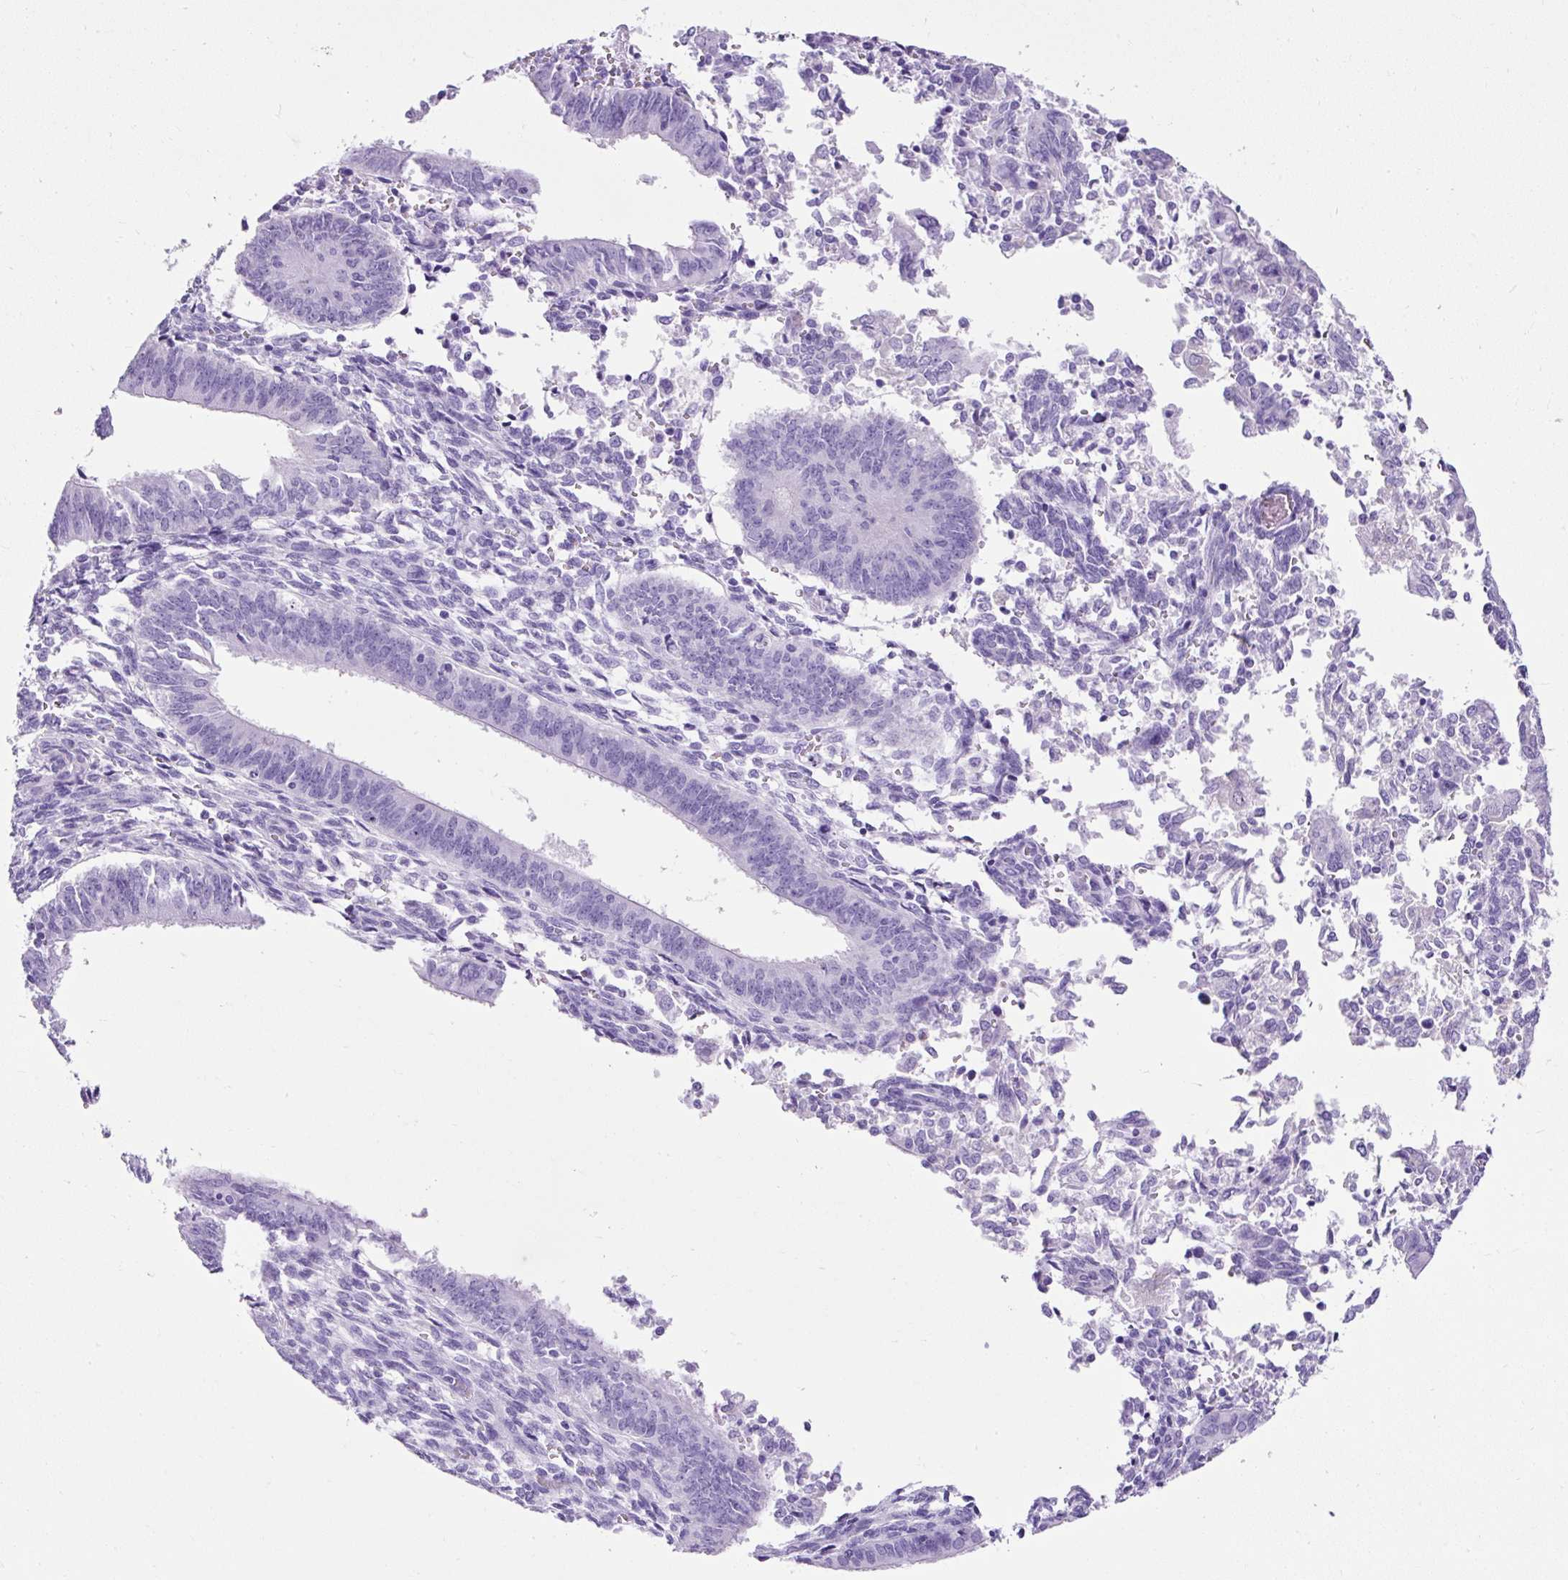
{"staining": {"intensity": "negative", "quantity": "none", "location": "none"}, "tissue": "endometrial cancer", "cell_type": "Tumor cells", "image_type": "cancer", "snomed": [{"axis": "morphology", "description": "Adenocarcinoma, NOS"}, {"axis": "topography", "description": "Endometrium"}], "caption": "A micrograph of human endometrial cancer (adenocarcinoma) is negative for staining in tumor cells.", "gene": "KRT12", "patient": {"sex": "female", "age": 50}}